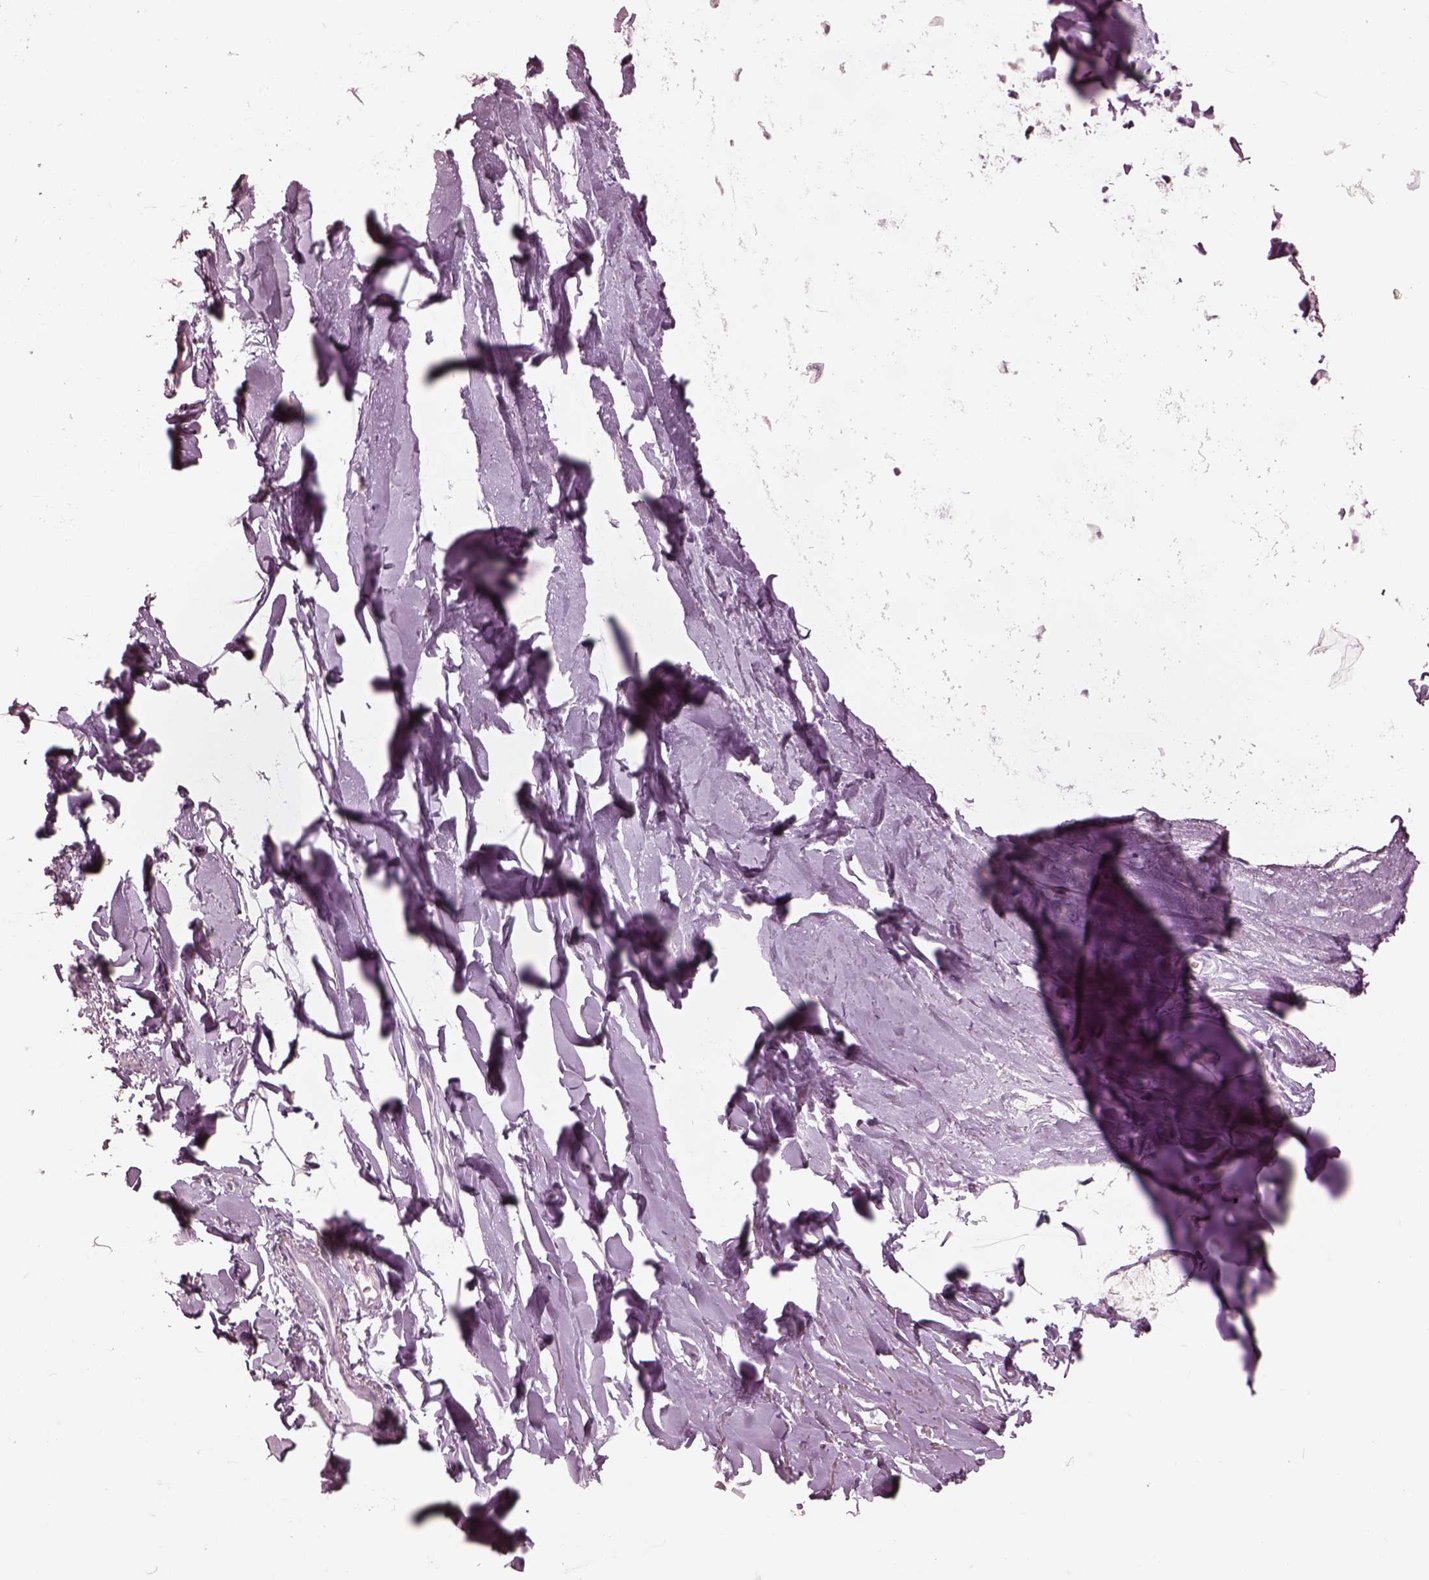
{"staining": {"intensity": "negative", "quantity": "none", "location": "none"}, "tissue": "adipose tissue", "cell_type": "Adipocytes", "image_type": "normal", "snomed": [{"axis": "morphology", "description": "Normal tissue, NOS"}, {"axis": "topography", "description": "Cartilage tissue"}, {"axis": "topography", "description": "Bronchus"}], "caption": "Adipocytes are negative for protein expression in unremarkable human adipose tissue. (Immunohistochemistry, brightfield microscopy, high magnification).", "gene": "KRTAP24", "patient": {"sex": "female", "age": 79}}